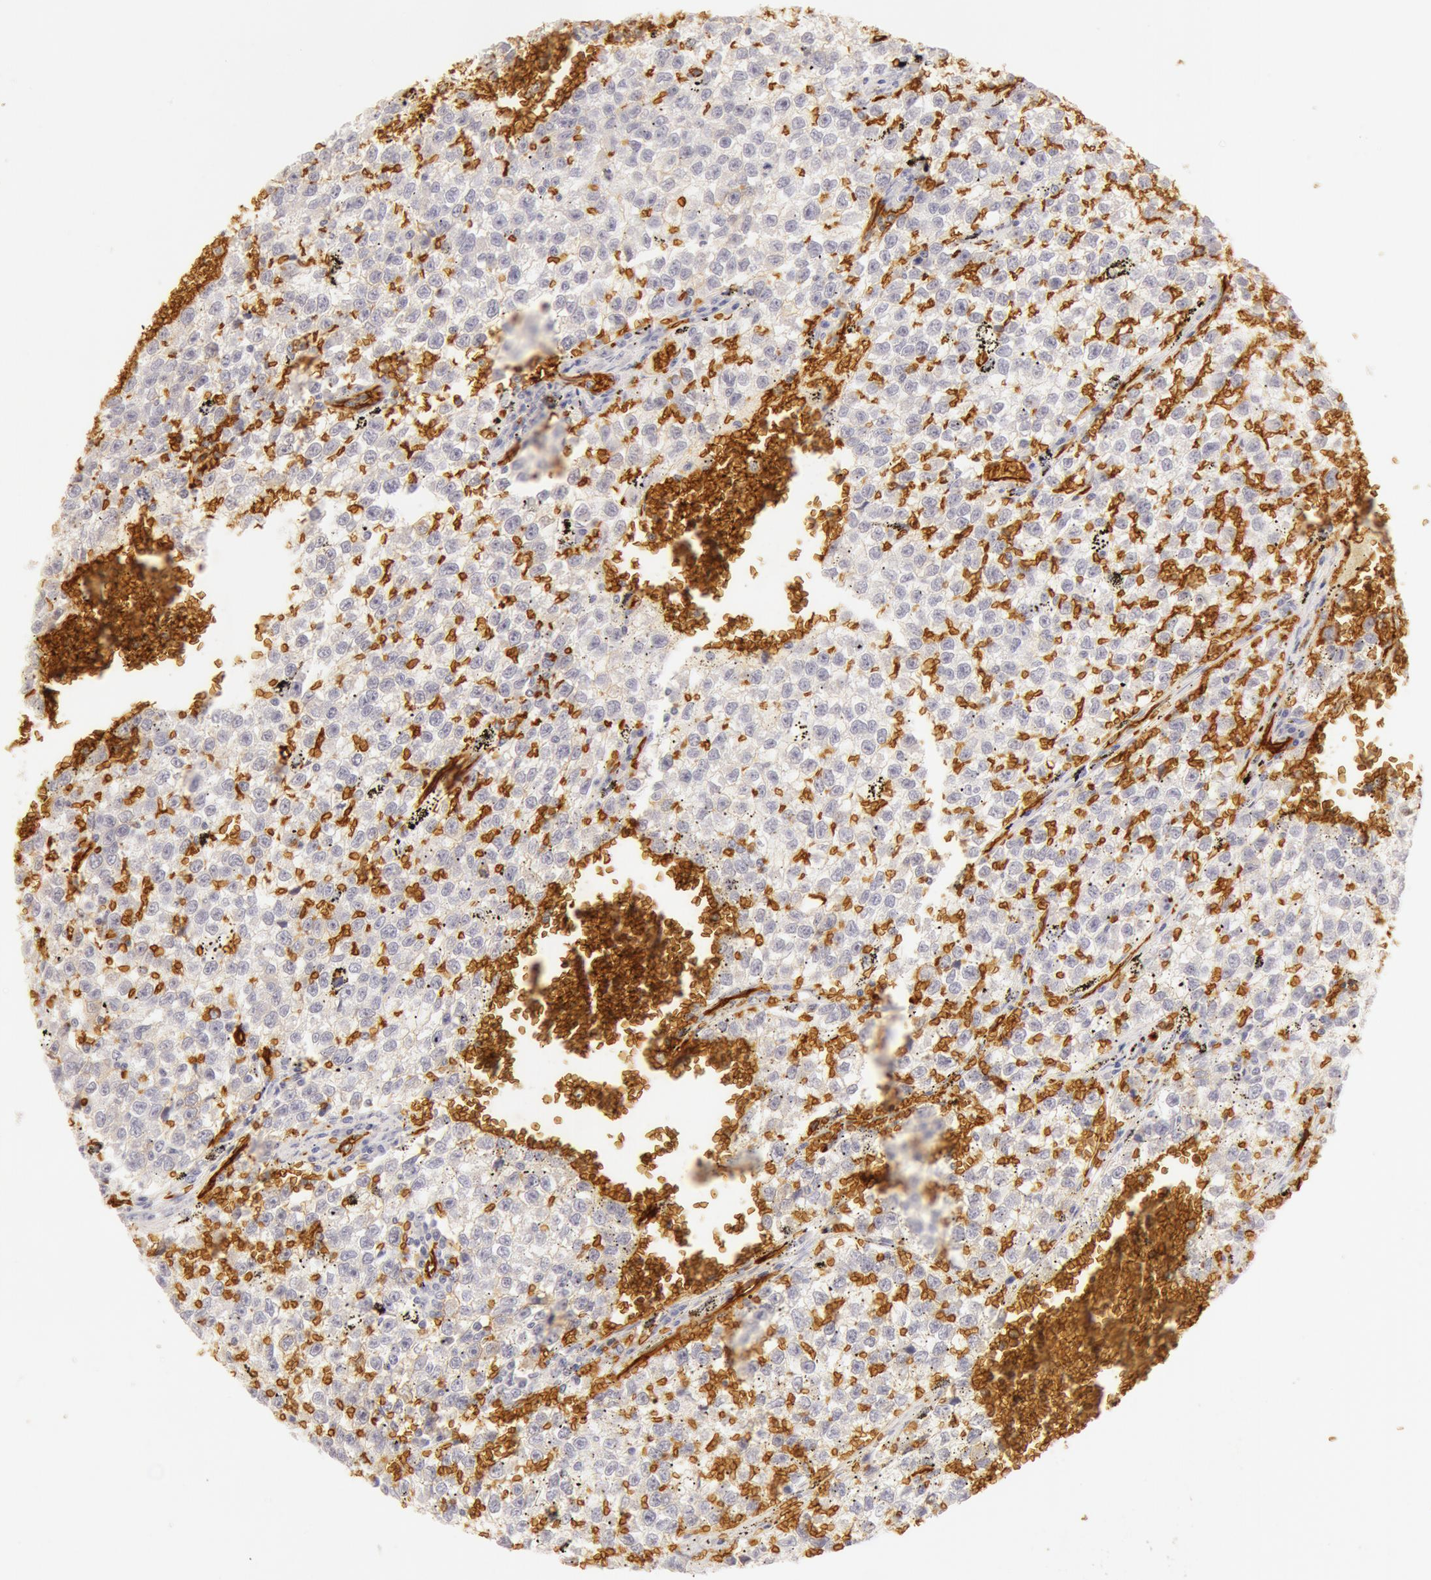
{"staining": {"intensity": "negative", "quantity": "none", "location": "none"}, "tissue": "testis cancer", "cell_type": "Tumor cells", "image_type": "cancer", "snomed": [{"axis": "morphology", "description": "Seminoma, NOS"}, {"axis": "topography", "description": "Testis"}], "caption": "There is no significant positivity in tumor cells of testis cancer (seminoma). (DAB immunohistochemistry (IHC) visualized using brightfield microscopy, high magnification).", "gene": "AQP1", "patient": {"sex": "male", "age": 35}}